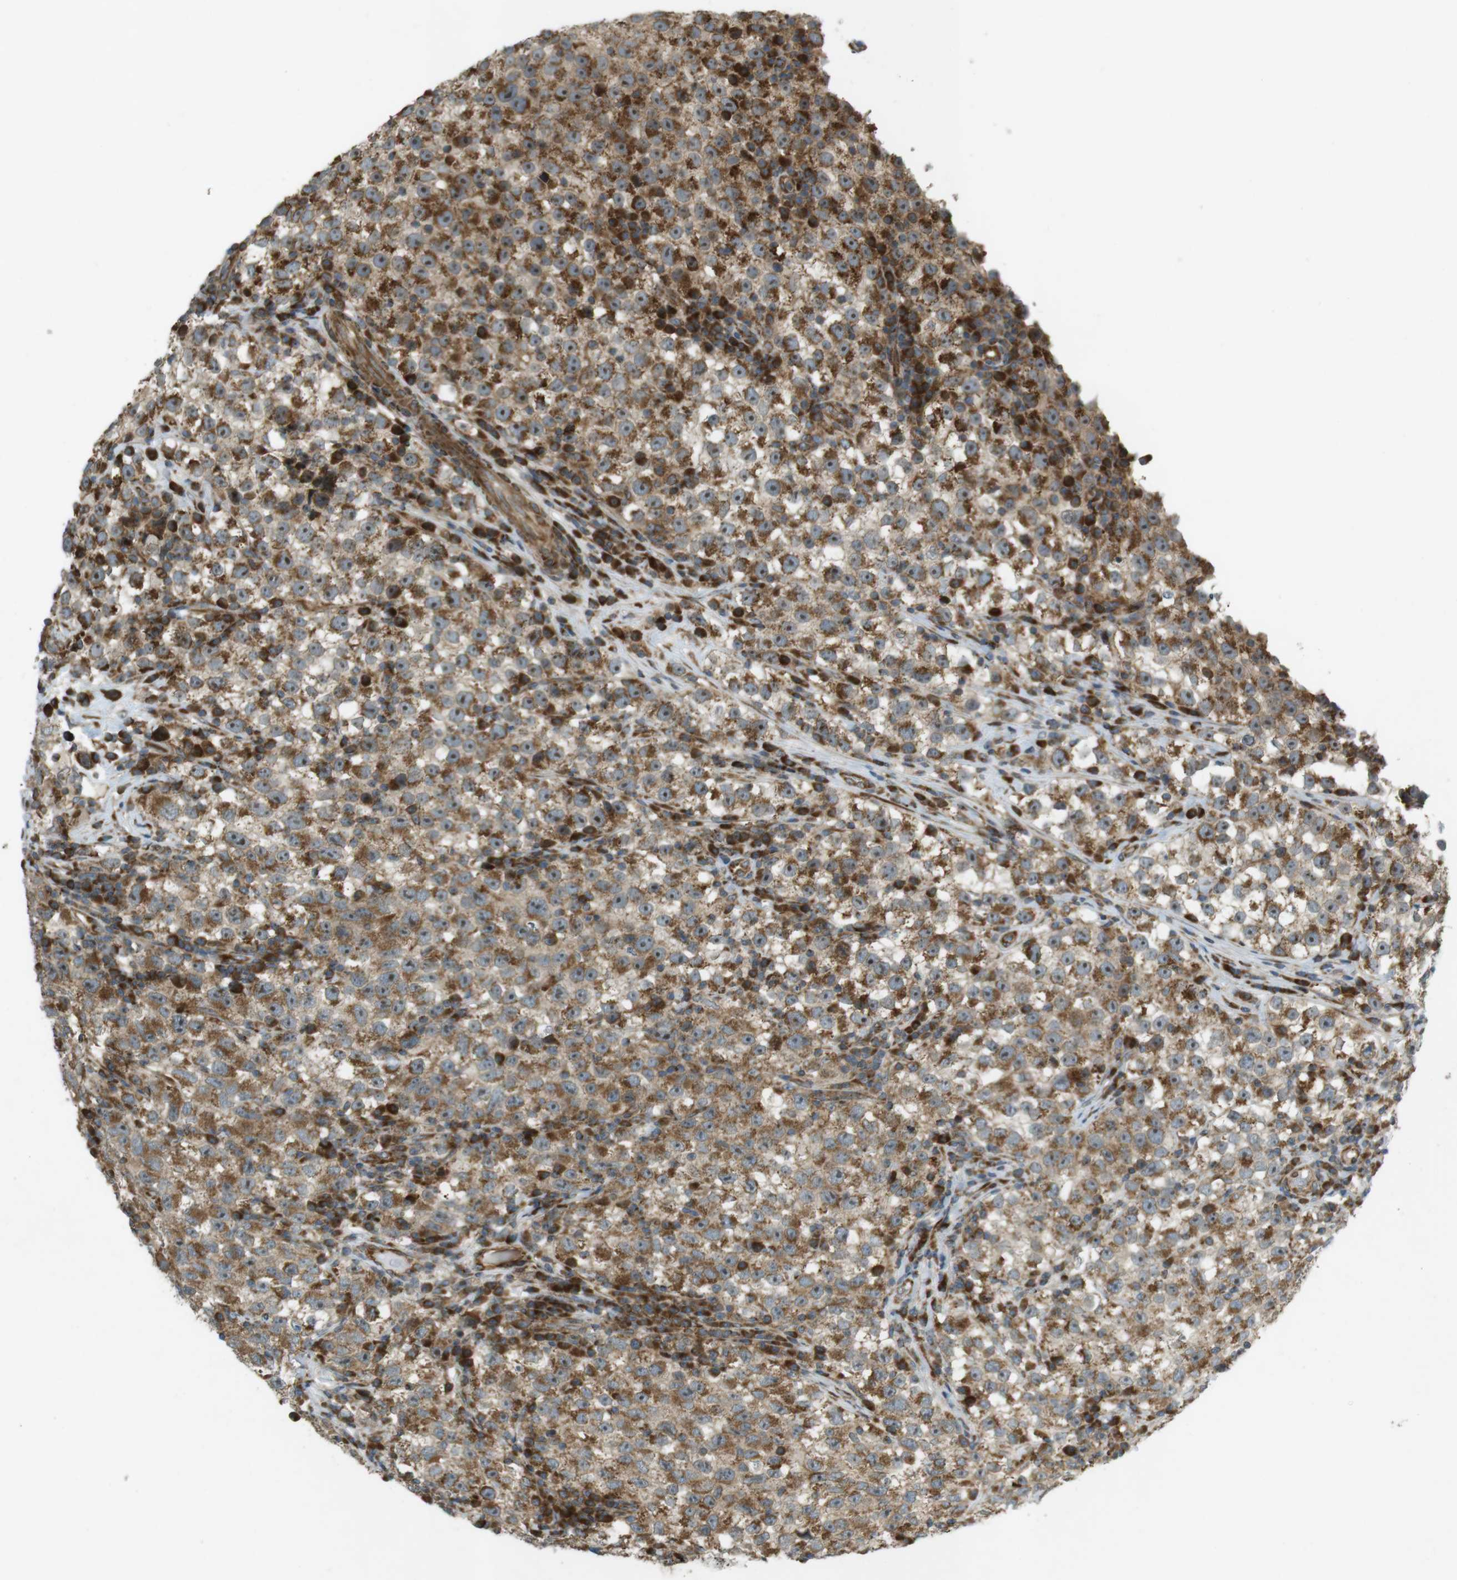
{"staining": {"intensity": "strong", "quantity": ">75%", "location": "cytoplasmic/membranous"}, "tissue": "testis cancer", "cell_type": "Tumor cells", "image_type": "cancer", "snomed": [{"axis": "morphology", "description": "Seminoma, NOS"}, {"axis": "topography", "description": "Testis"}], "caption": "Strong cytoplasmic/membranous protein staining is appreciated in about >75% of tumor cells in seminoma (testis).", "gene": "SLC41A1", "patient": {"sex": "male", "age": 22}}